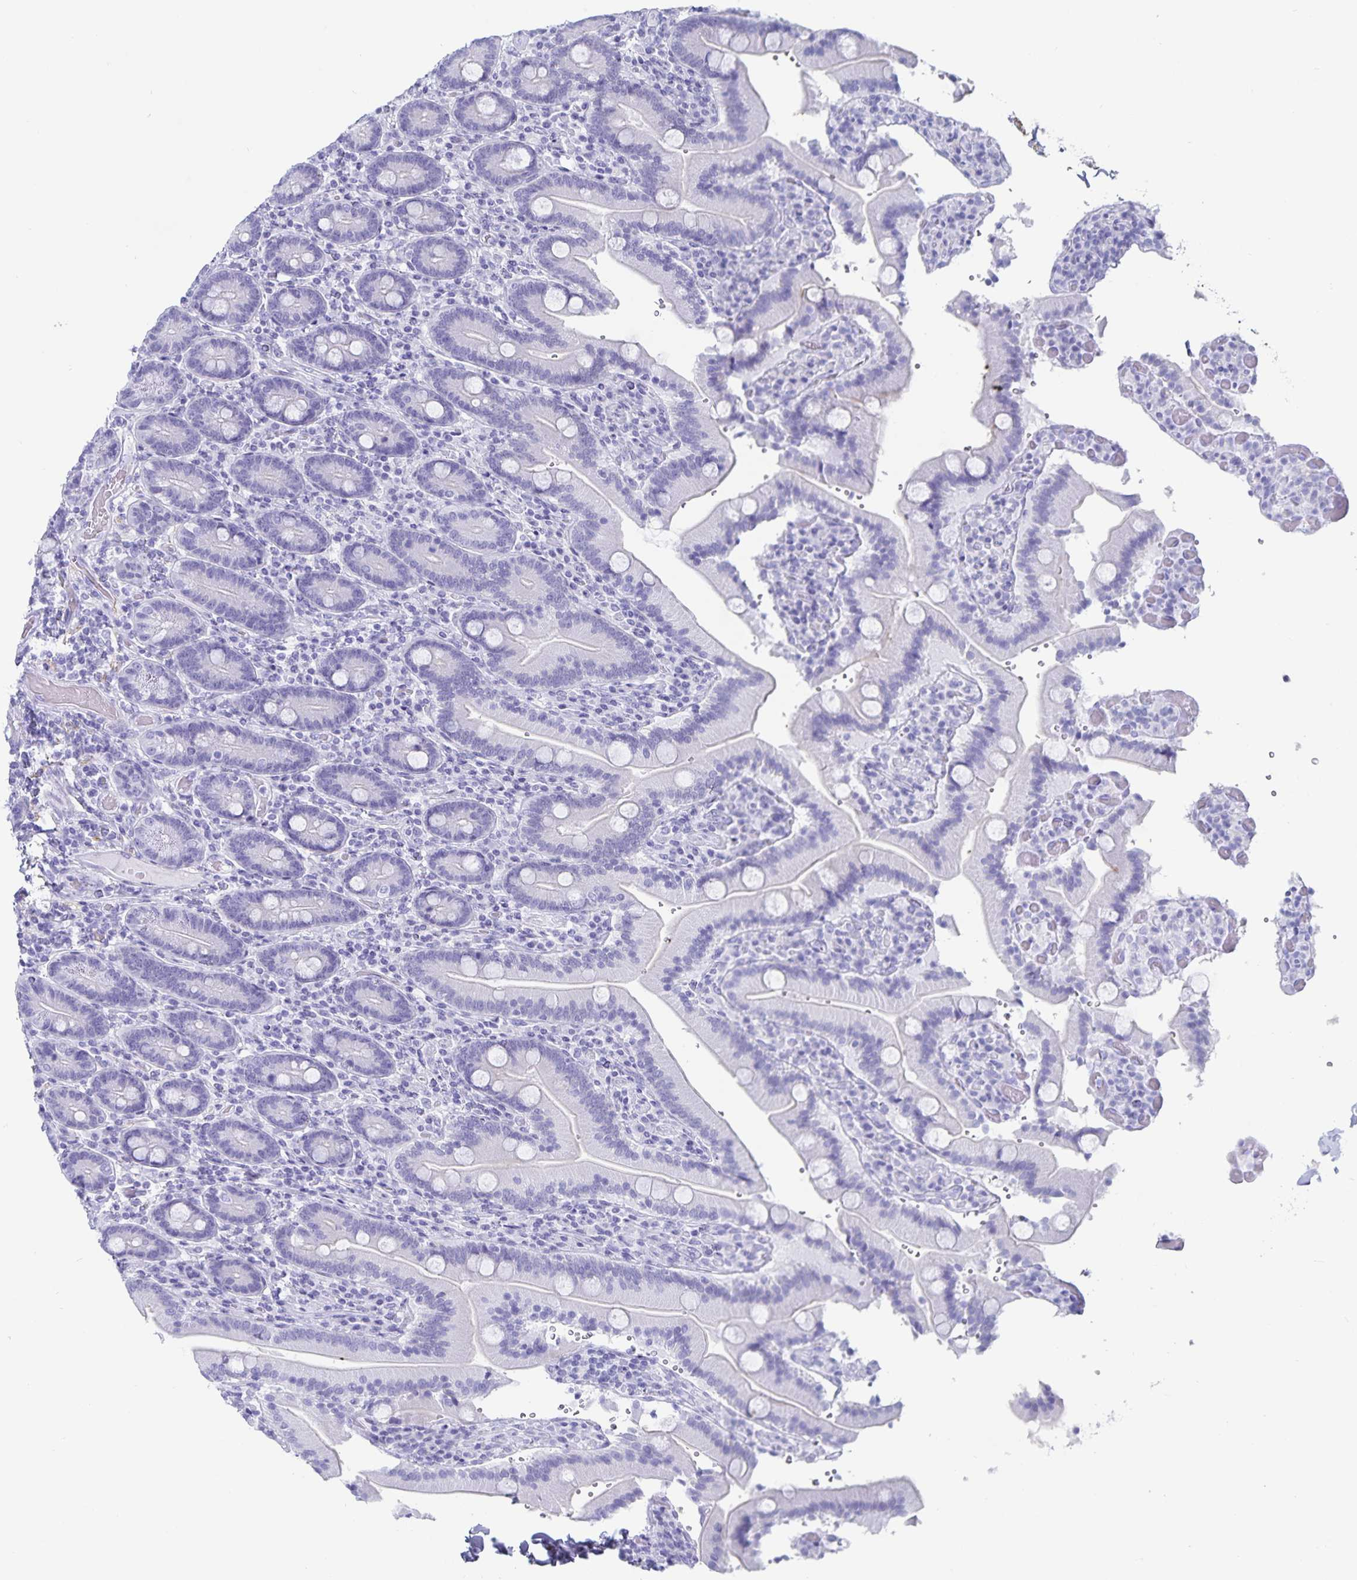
{"staining": {"intensity": "negative", "quantity": "none", "location": "none"}, "tissue": "duodenum", "cell_type": "Glandular cells", "image_type": "normal", "snomed": [{"axis": "morphology", "description": "Normal tissue, NOS"}, {"axis": "topography", "description": "Duodenum"}], "caption": "Immunohistochemical staining of benign human duodenum demonstrates no significant staining in glandular cells. (DAB (3,3'-diaminobenzidine) immunohistochemistry (IHC) visualized using brightfield microscopy, high magnification).", "gene": "C19orf73", "patient": {"sex": "female", "age": 62}}